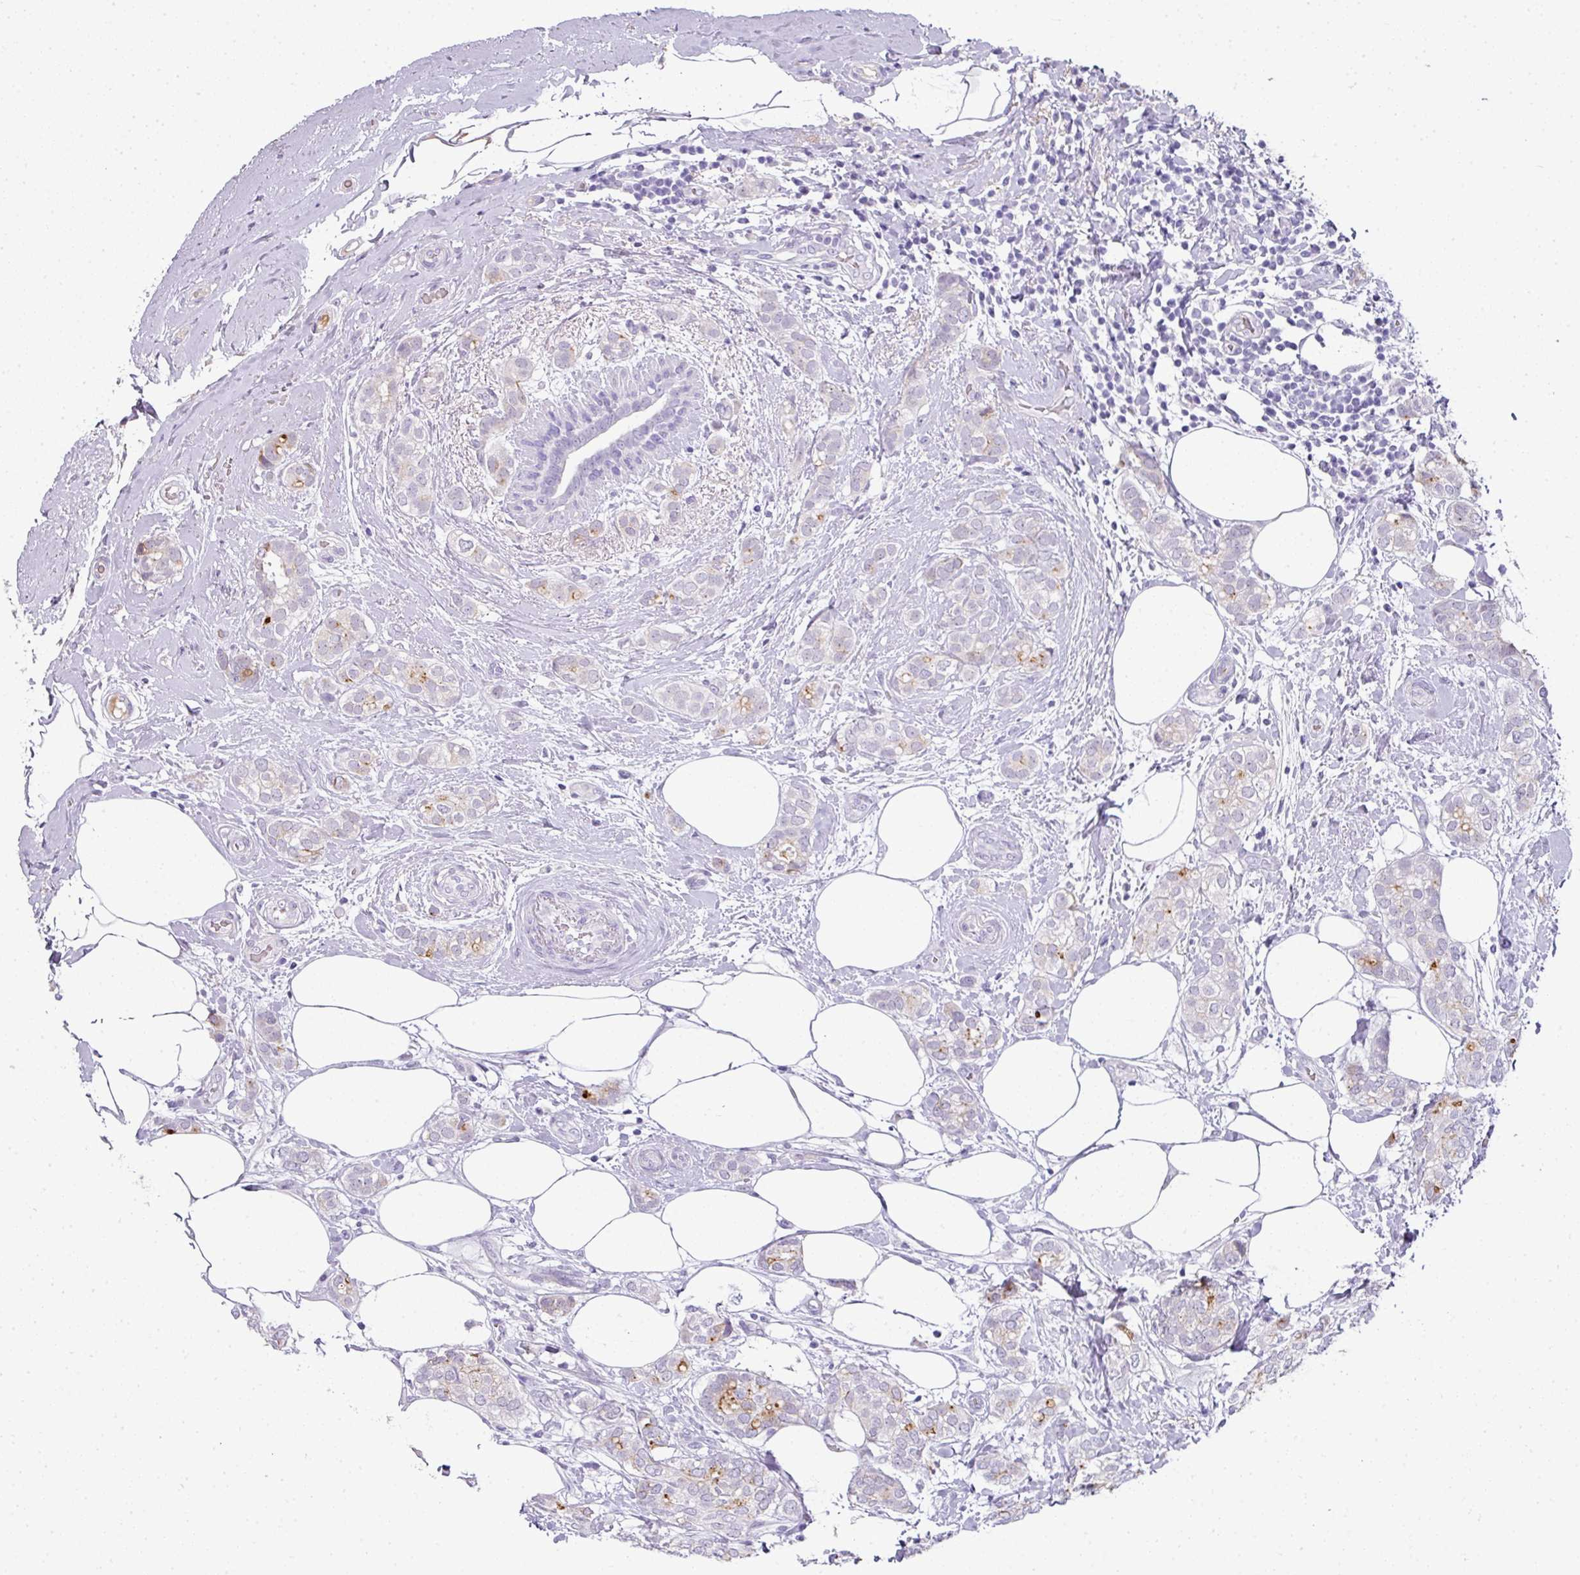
{"staining": {"intensity": "moderate", "quantity": "<25%", "location": "cytoplasmic/membranous"}, "tissue": "breast cancer", "cell_type": "Tumor cells", "image_type": "cancer", "snomed": [{"axis": "morphology", "description": "Duct carcinoma"}, {"axis": "topography", "description": "Breast"}], "caption": "Immunohistochemistry (IHC) (DAB) staining of human breast cancer (intraductal carcinoma) displays moderate cytoplasmic/membranous protein staining in approximately <25% of tumor cells. (Stains: DAB (3,3'-diaminobenzidine) in brown, nuclei in blue, Microscopy: brightfield microscopy at high magnification).", "gene": "FGF17", "patient": {"sex": "female", "age": 73}}